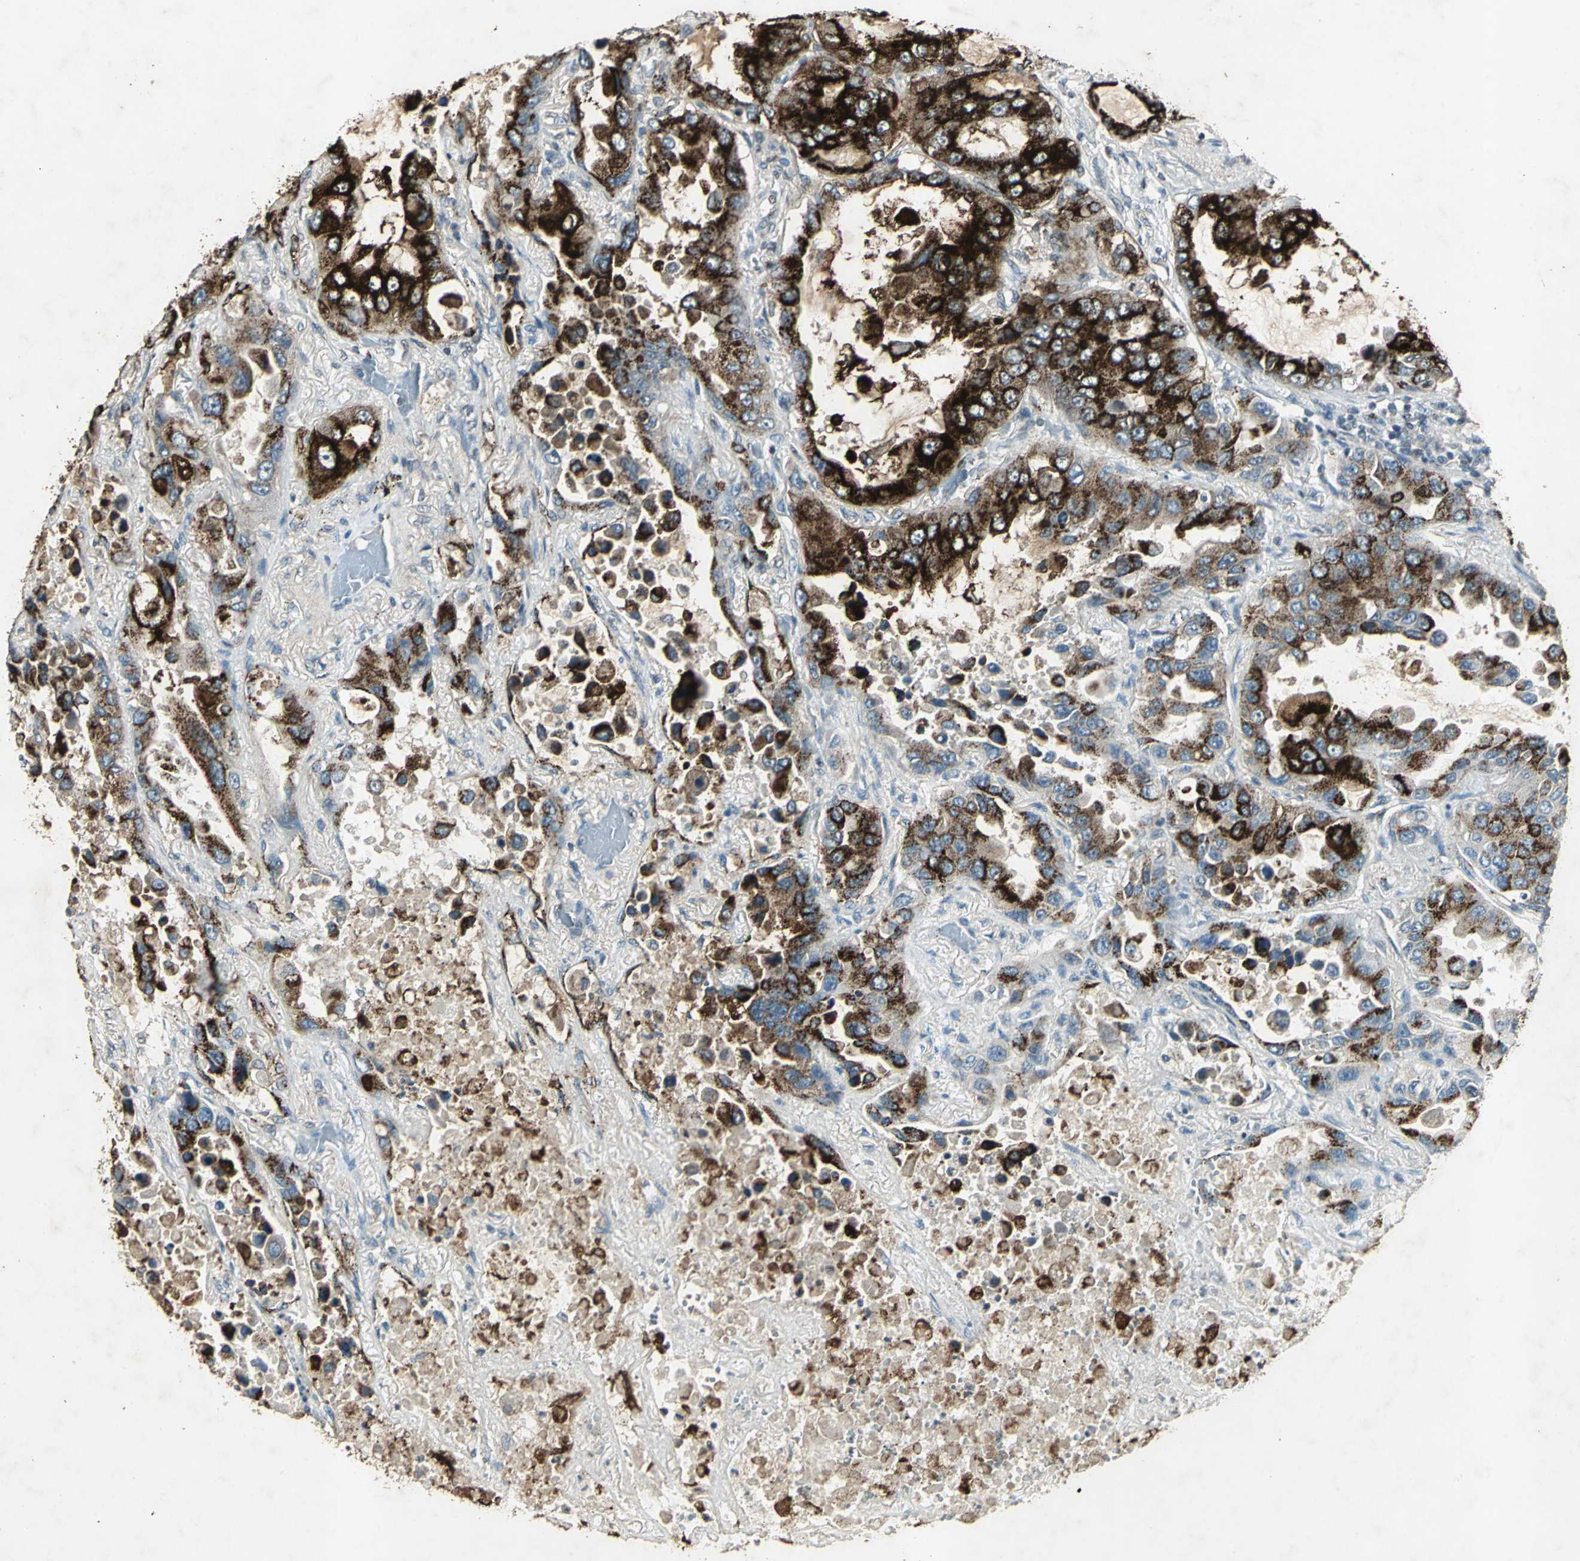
{"staining": {"intensity": "strong", "quantity": ">75%", "location": "cytoplasmic/membranous"}, "tissue": "lung cancer", "cell_type": "Tumor cells", "image_type": "cancer", "snomed": [{"axis": "morphology", "description": "Adenocarcinoma, NOS"}, {"axis": "topography", "description": "Lung"}], "caption": "Strong cytoplasmic/membranous positivity is seen in approximately >75% of tumor cells in lung cancer (adenocarcinoma). Nuclei are stained in blue.", "gene": "CAMK2B", "patient": {"sex": "male", "age": 64}}